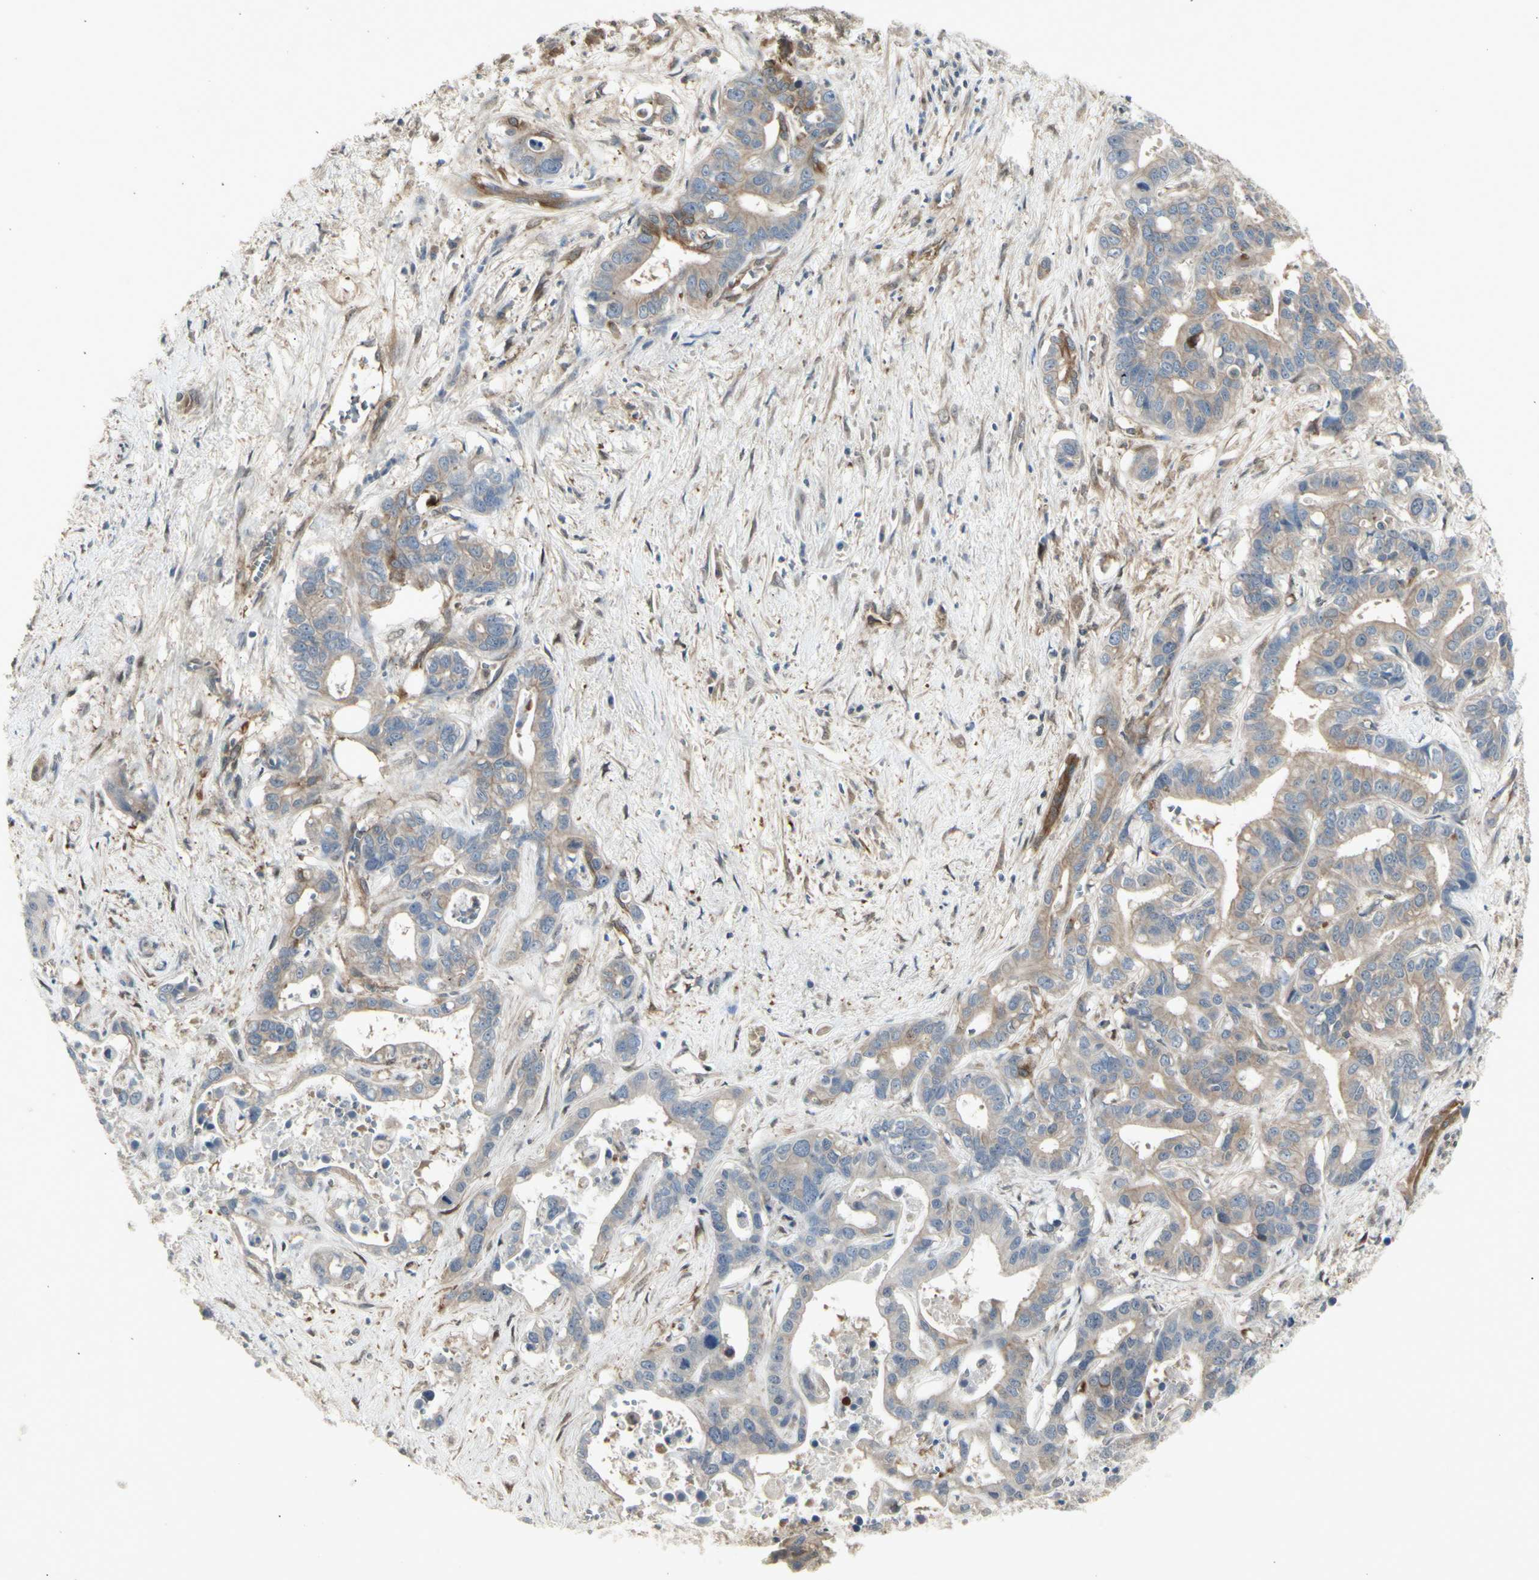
{"staining": {"intensity": "moderate", "quantity": ">75%", "location": "cytoplasmic/membranous"}, "tissue": "liver cancer", "cell_type": "Tumor cells", "image_type": "cancer", "snomed": [{"axis": "morphology", "description": "Cholangiocarcinoma"}, {"axis": "topography", "description": "Liver"}], "caption": "Tumor cells exhibit medium levels of moderate cytoplasmic/membranous positivity in approximately >75% of cells in human cholangiocarcinoma (liver).", "gene": "CHURC1-FNTB", "patient": {"sex": "female", "age": 65}}